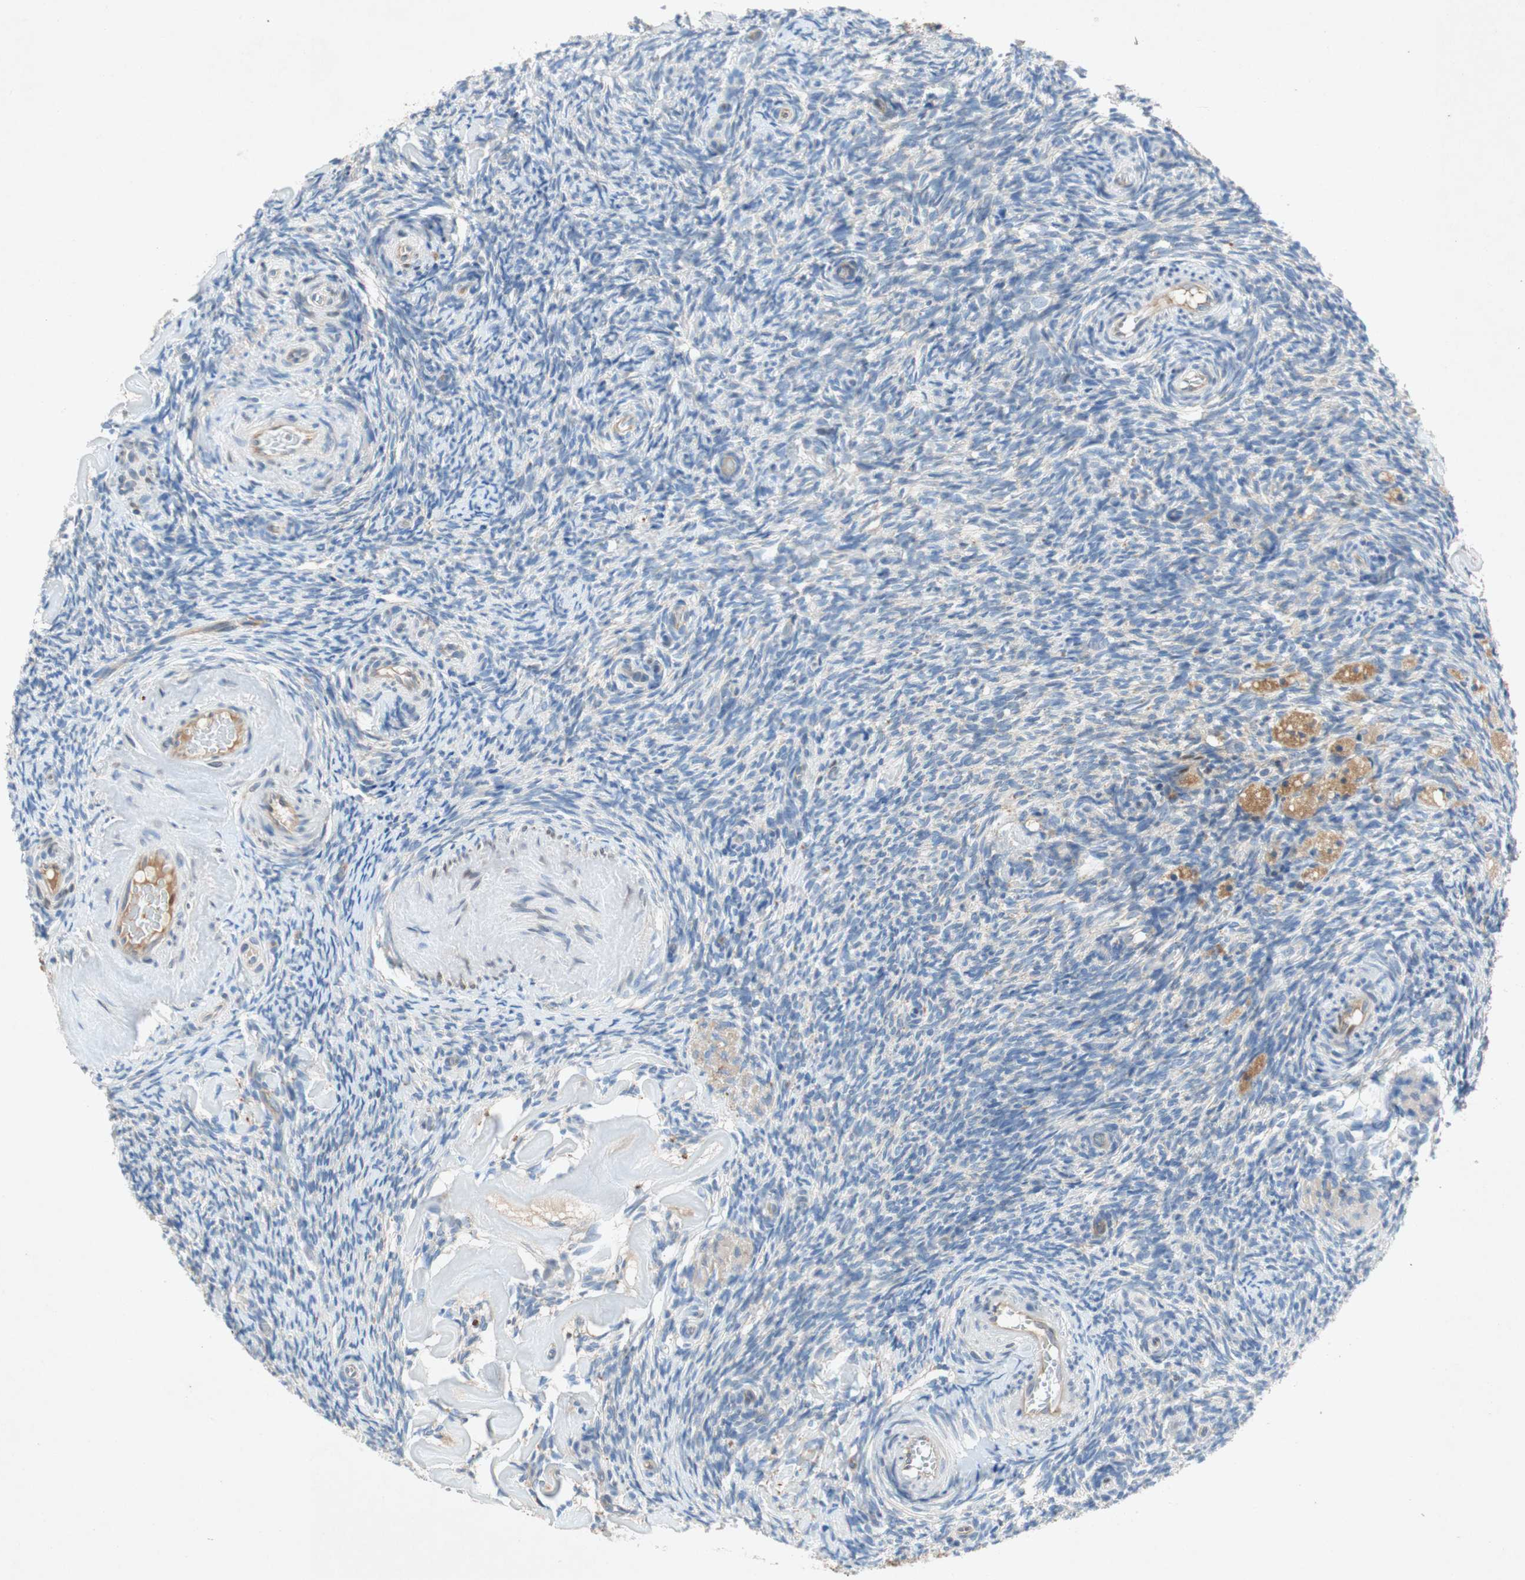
{"staining": {"intensity": "weak", "quantity": "<25%", "location": "cytoplasmic/membranous"}, "tissue": "ovary", "cell_type": "Ovarian stroma cells", "image_type": "normal", "snomed": [{"axis": "morphology", "description": "Normal tissue, NOS"}, {"axis": "topography", "description": "Ovary"}], "caption": "Human ovary stained for a protein using immunohistochemistry (IHC) shows no positivity in ovarian stroma cells.", "gene": "RELB", "patient": {"sex": "female", "age": 60}}